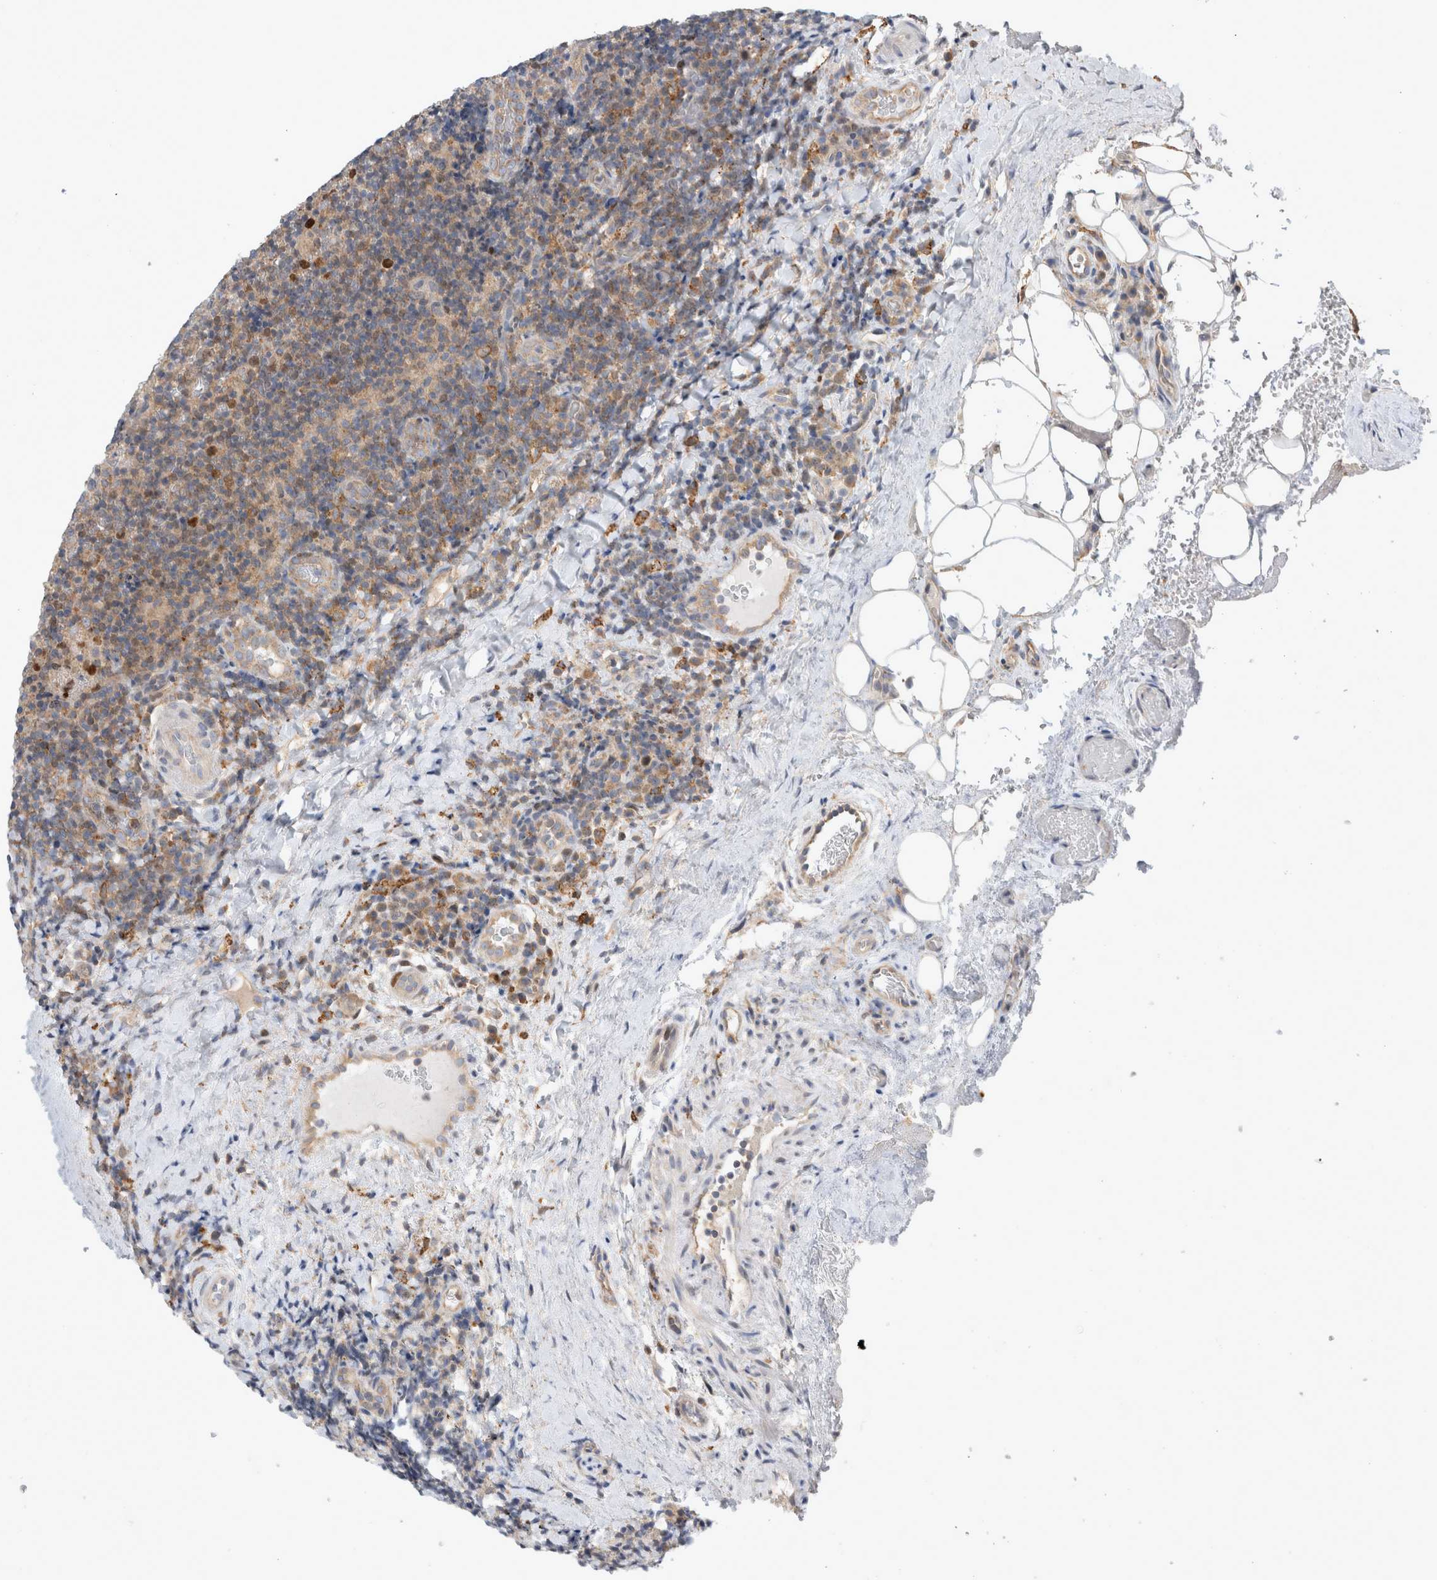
{"staining": {"intensity": "weak", "quantity": ">75%", "location": "cytoplasmic/membranous"}, "tissue": "lymphoma", "cell_type": "Tumor cells", "image_type": "cancer", "snomed": [{"axis": "morphology", "description": "Malignant lymphoma, non-Hodgkin's type, High grade"}, {"axis": "topography", "description": "Tonsil"}], "caption": "DAB (3,3'-diaminobenzidine) immunohistochemical staining of malignant lymphoma, non-Hodgkin's type (high-grade) displays weak cytoplasmic/membranous protein expression in about >75% of tumor cells. Using DAB (3,3'-diaminobenzidine) (brown) and hematoxylin (blue) stains, captured at high magnification using brightfield microscopy.", "gene": "CDCA7L", "patient": {"sex": "female", "age": 36}}